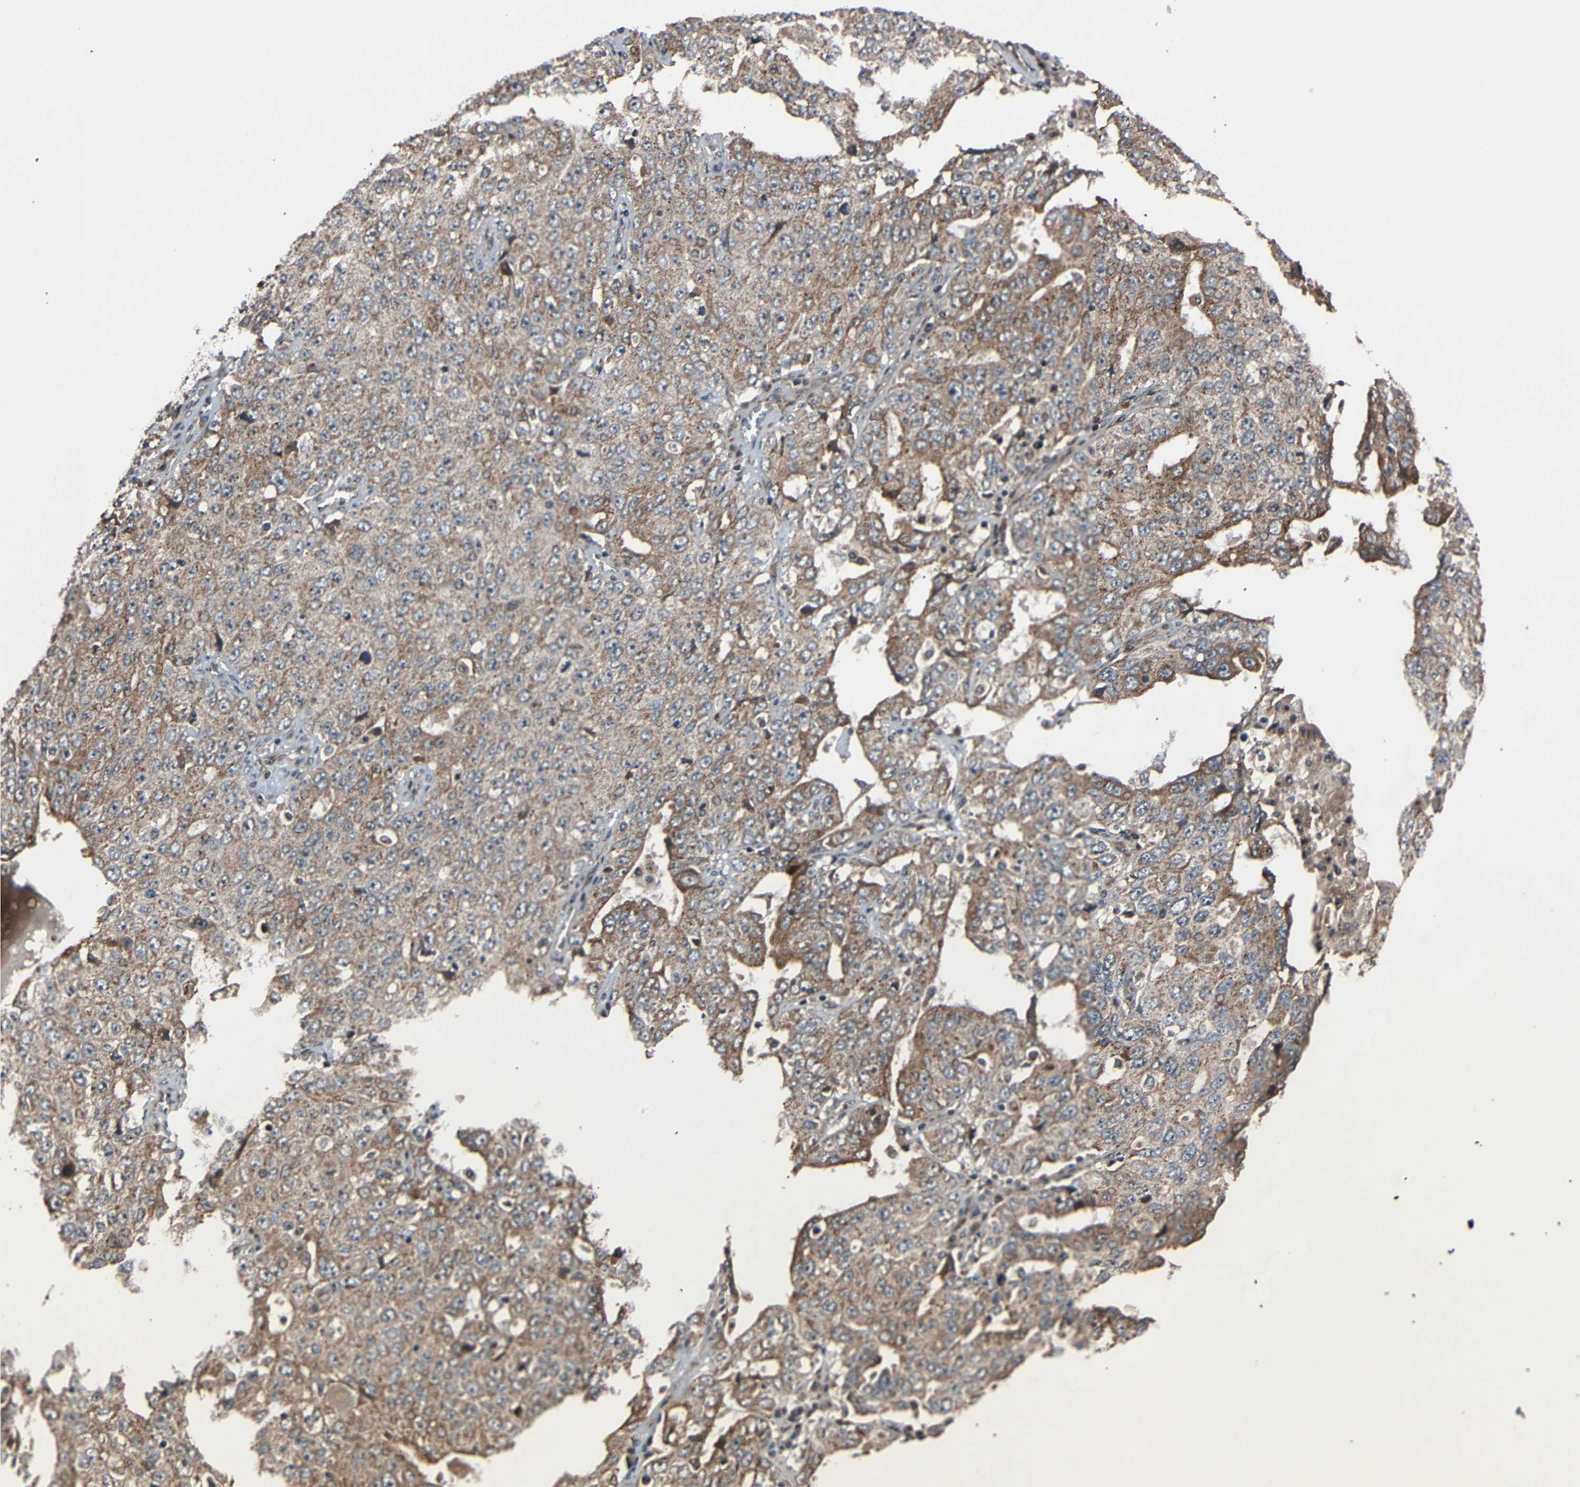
{"staining": {"intensity": "moderate", "quantity": "25%-75%", "location": "cytoplasmic/membranous"}, "tissue": "ovarian cancer", "cell_type": "Tumor cells", "image_type": "cancer", "snomed": [{"axis": "morphology", "description": "Carcinoma, endometroid"}, {"axis": "topography", "description": "Ovary"}], "caption": "Immunohistochemical staining of human ovarian cancer (endometroid carcinoma) shows medium levels of moderate cytoplasmic/membranous protein positivity in about 25%-75% of tumor cells. The protein of interest is stained brown, and the nuclei are stained in blue (DAB IHC with brightfield microscopy, high magnification).", "gene": "AKAP9", "patient": {"sex": "female", "age": 62}}